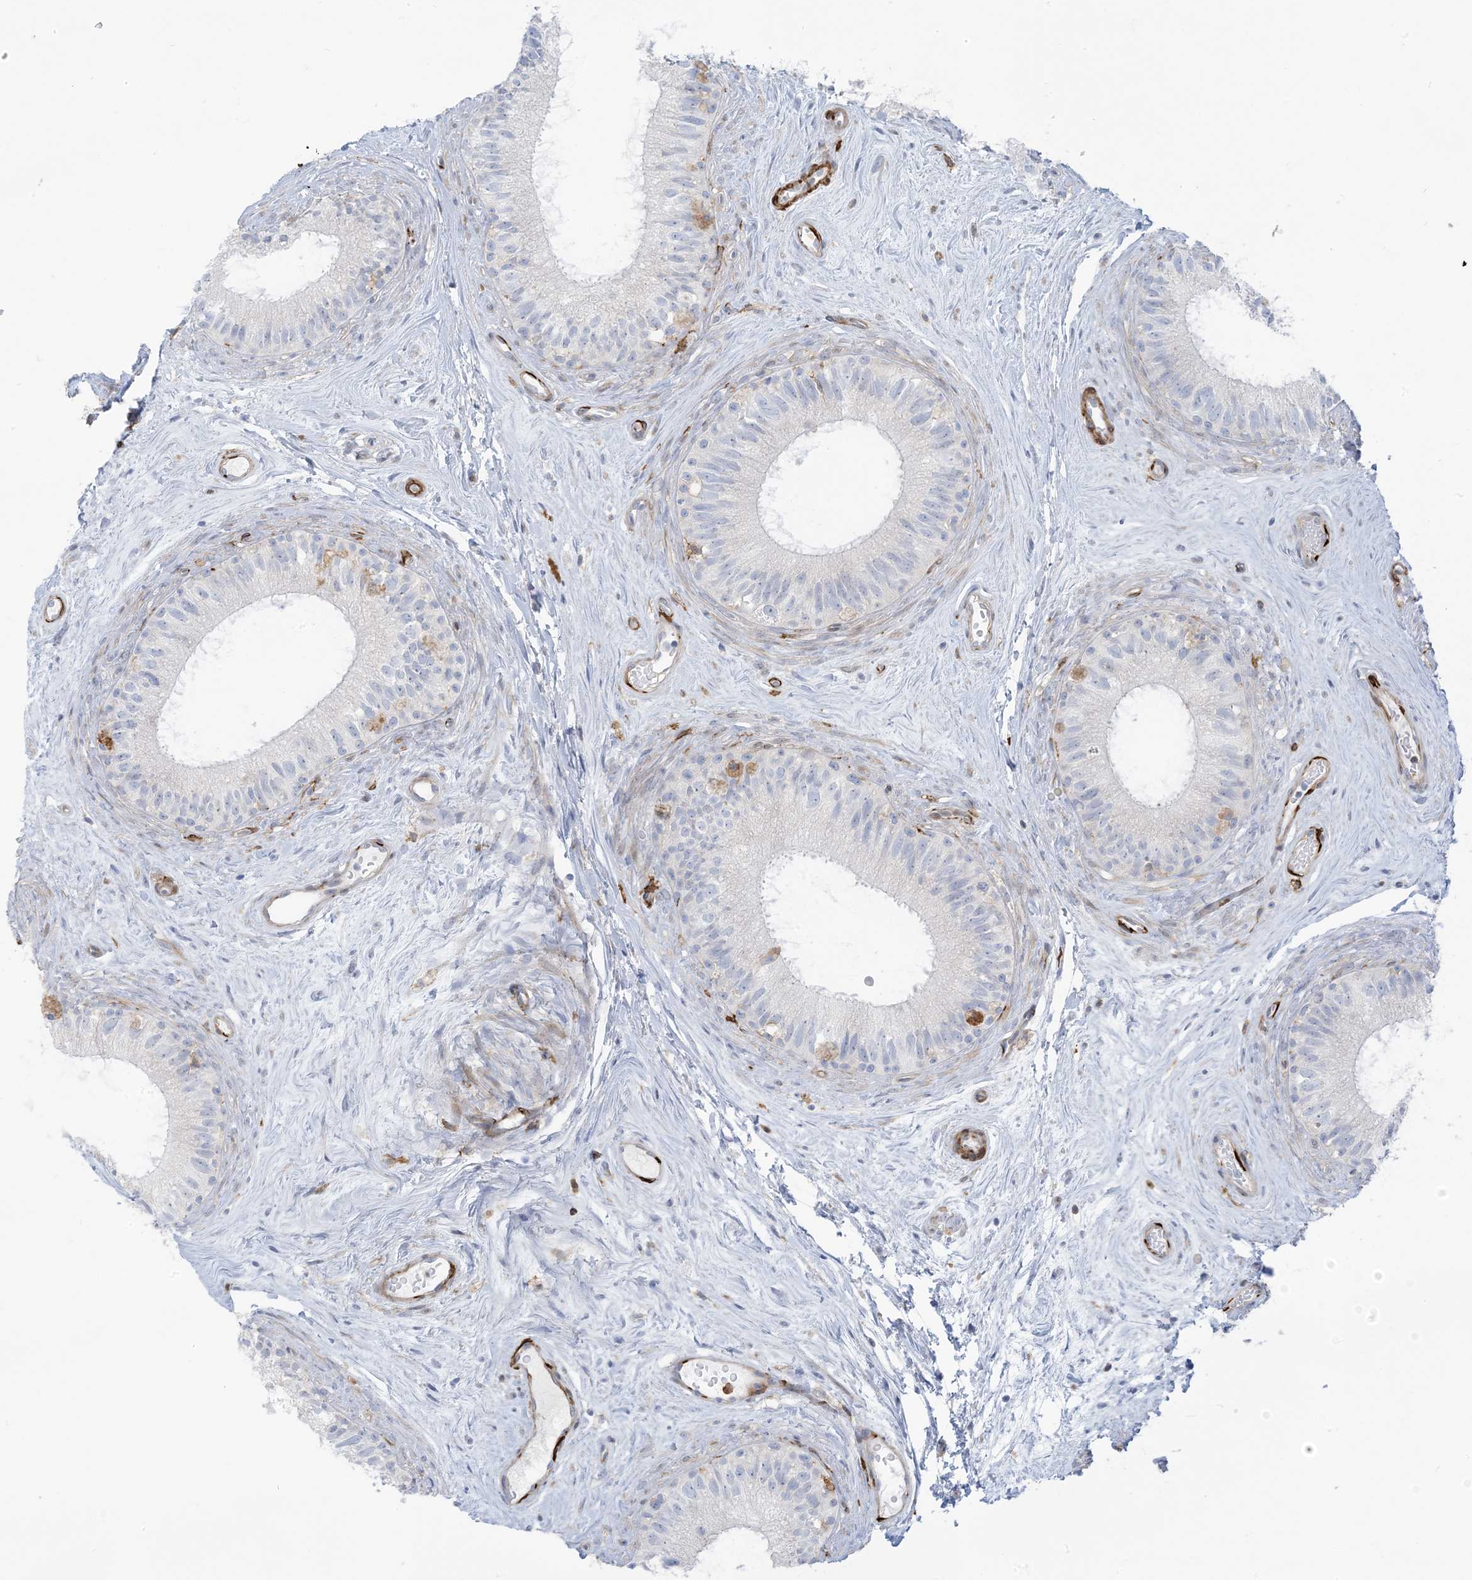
{"staining": {"intensity": "negative", "quantity": "none", "location": "none"}, "tissue": "epididymis", "cell_type": "Glandular cells", "image_type": "normal", "snomed": [{"axis": "morphology", "description": "Normal tissue, NOS"}, {"axis": "topography", "description": "Epididymis"}], "caption": "There is no significant positivity in glandular cells of epididymis. (Brightfield microscopy of DAB IHC at high magnification).", "gene": "ICMT", "patient": {"sex": "male", "age": 71}}